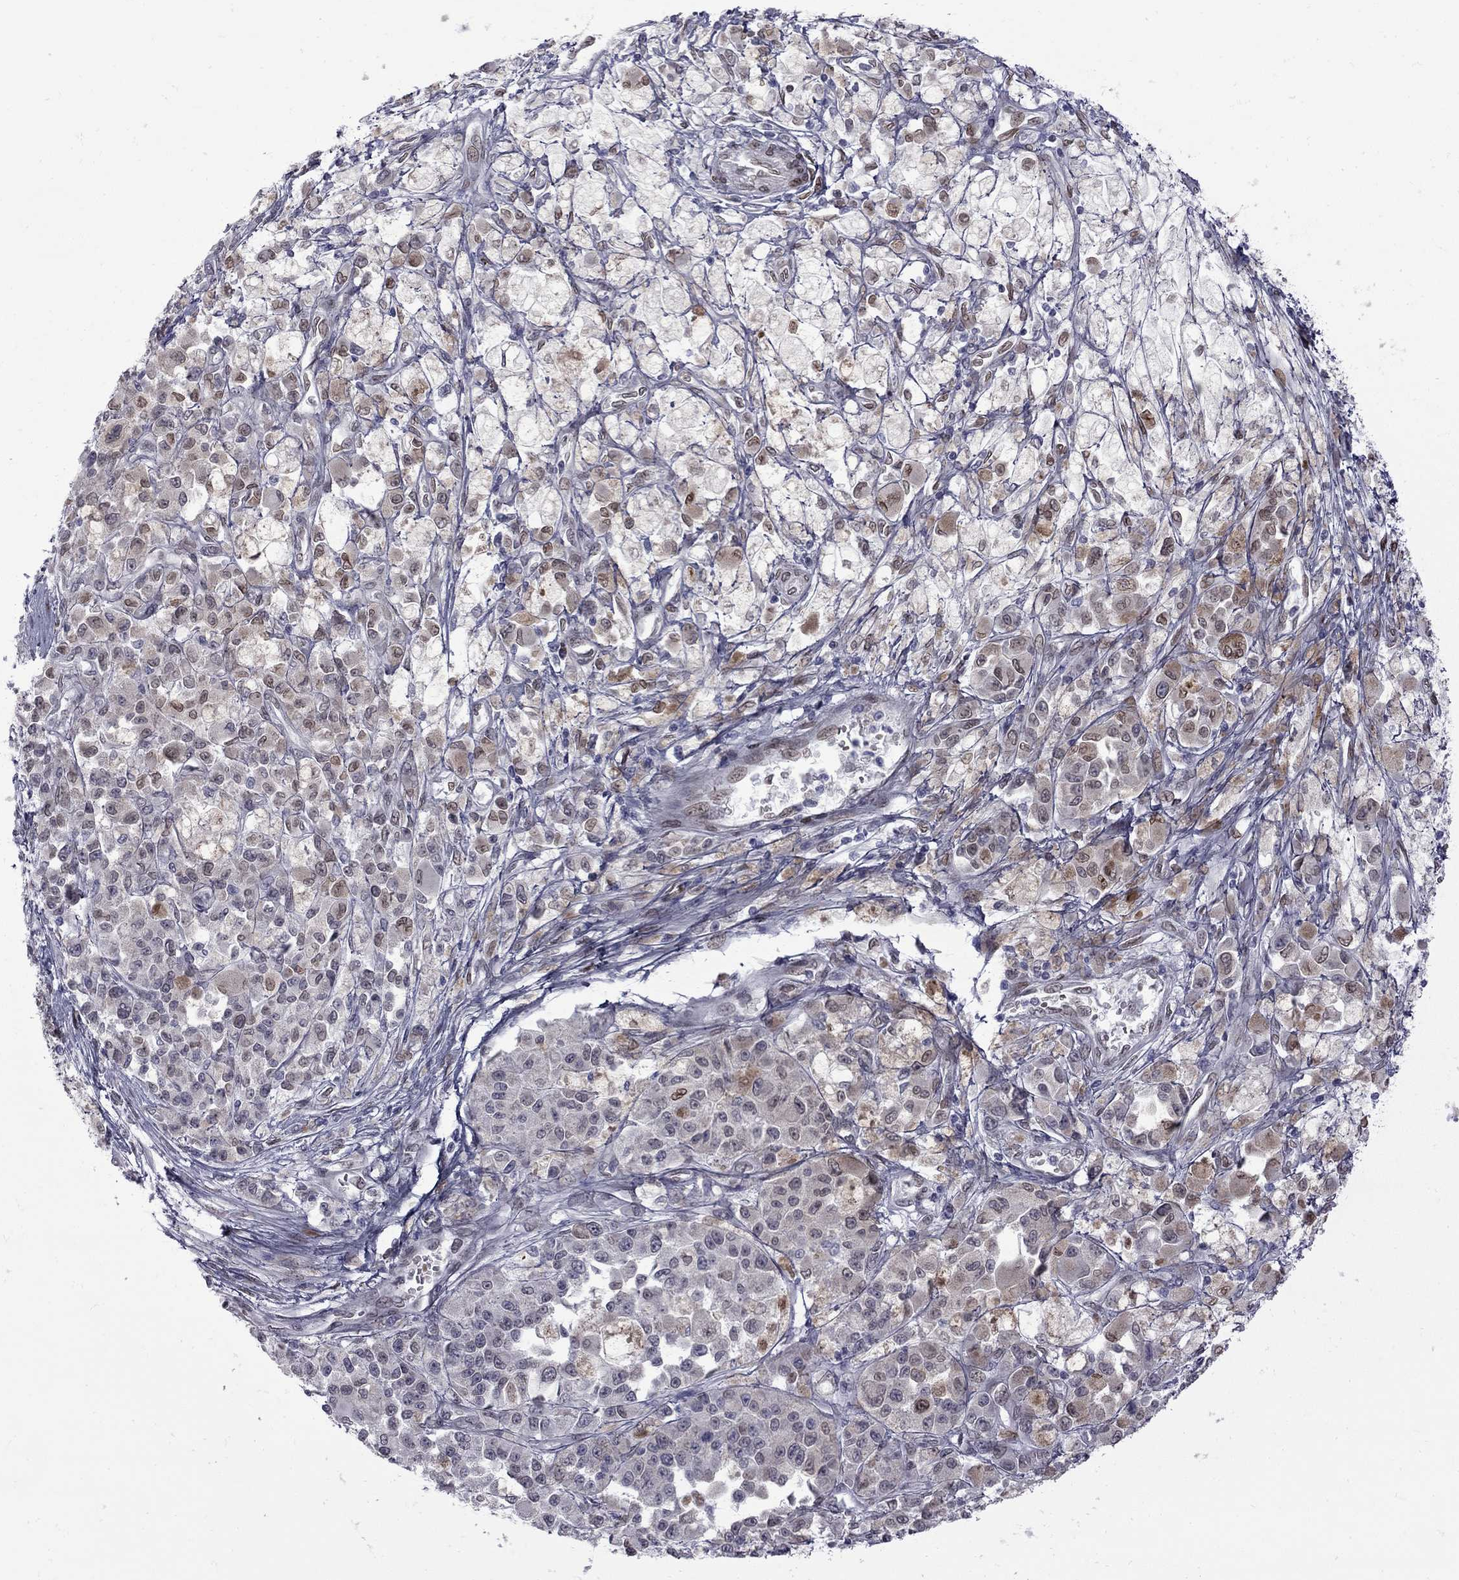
{"staining": {"intensity": "moderate", "quantity": "<25%", "location": "cytoplasmic/membranous,nuclear"}, "tissue": "melanoma", "cell_type": "Tumor cells", "image_type": "cancer", "snomed": [{"axis": "morphology", "description": "Malignant melanoma, NOS"}, {"axis": "topography", "description": "Skin"}], "caption": "Moderate cytoplasmic/membranous and nuclear protein expression is present in about <25% of tumor cells in malignant melanoma.", "gene": "CLTCL1", "patient": {"sex": "female", "age": 58}}